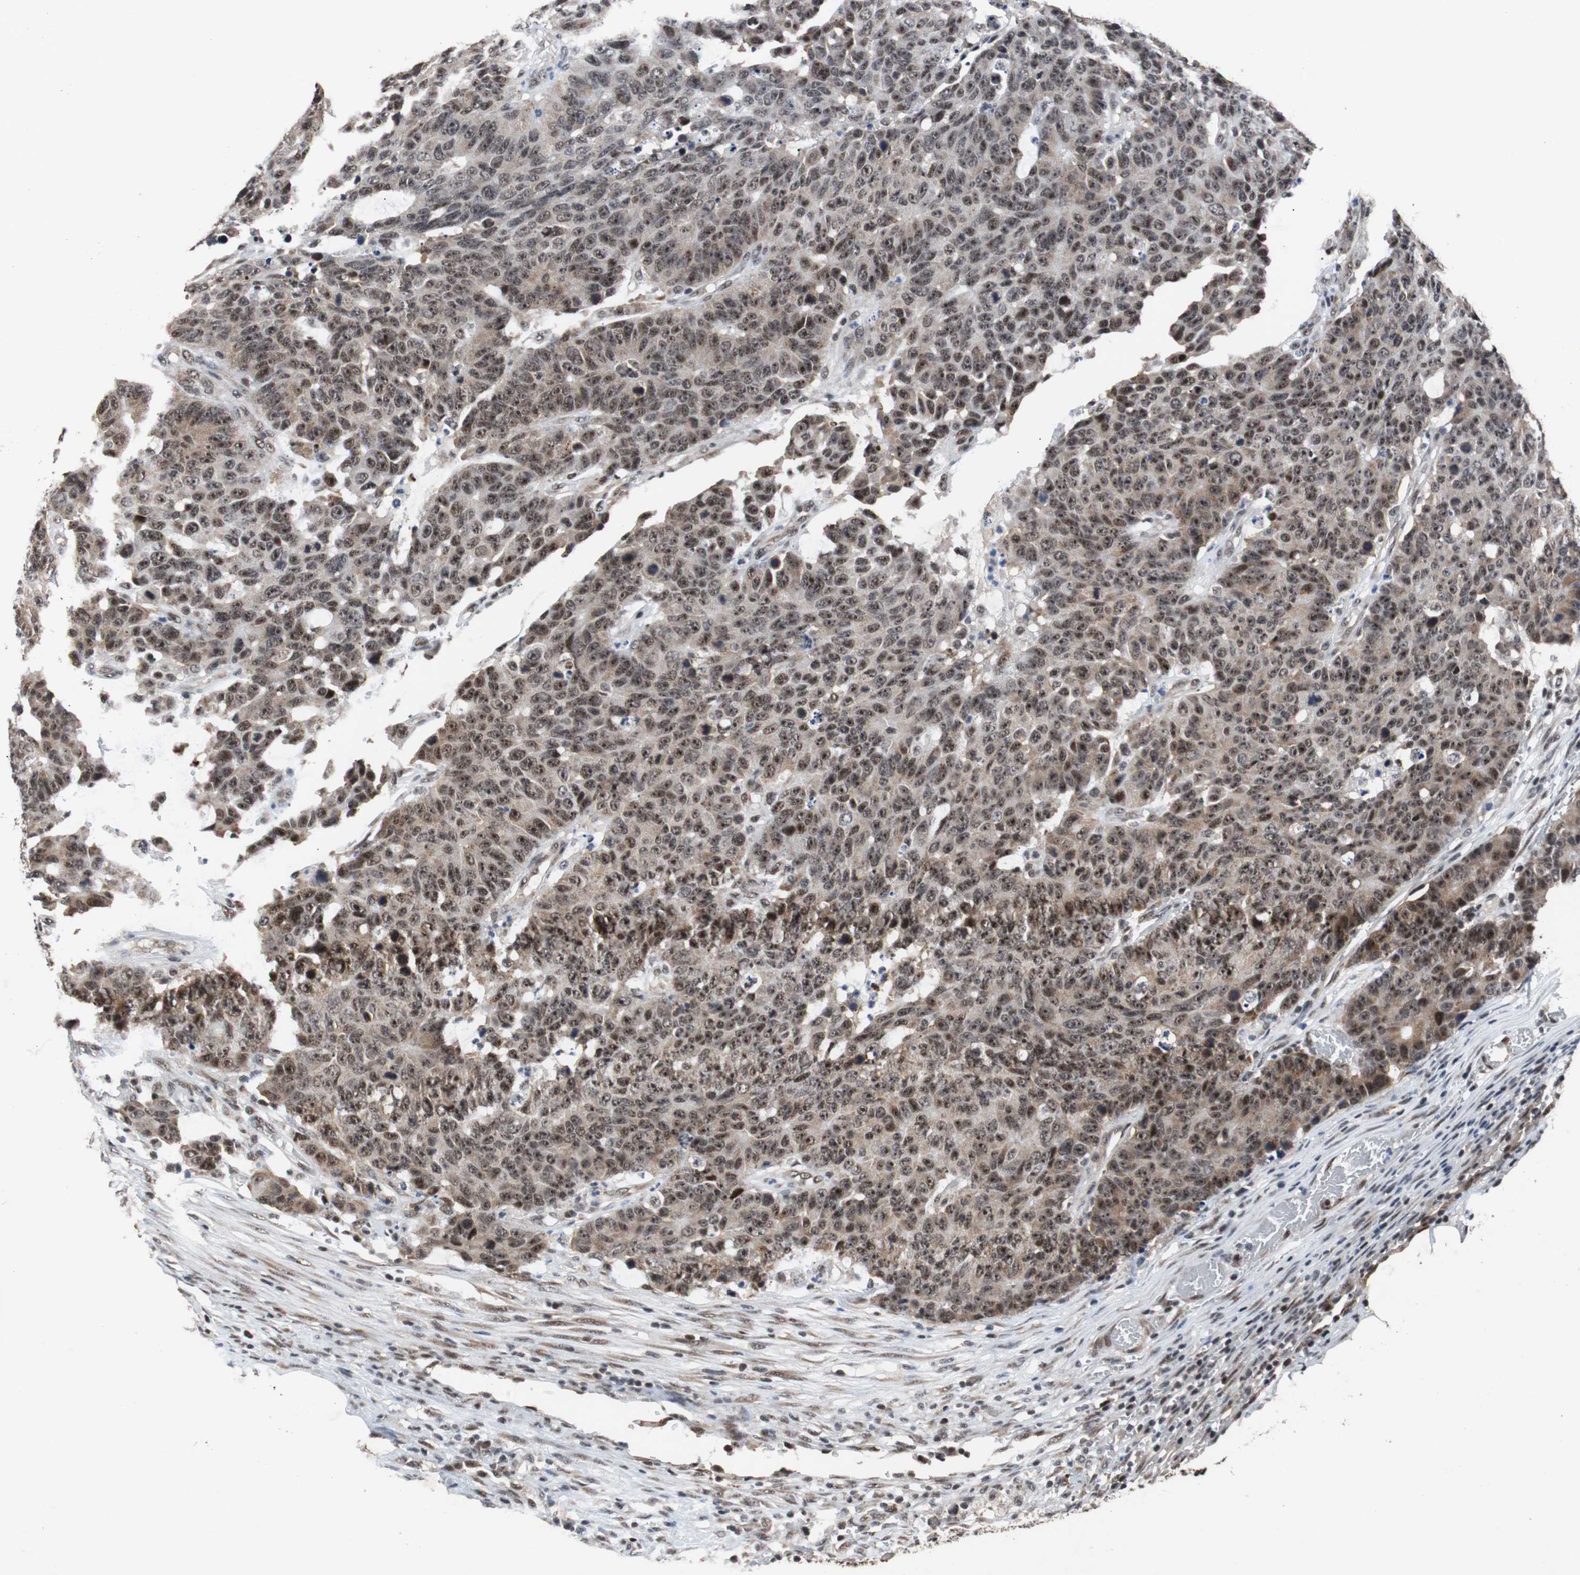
{"staining": {"intensity": "moderate", "quantity": ">75%", "location": "nuclear"}, "tissue": "colorectal cancer", "cell_type": "Tumor cells", "image_type": "cancer", "snomed": [{"axis": "morphology", "description": "Adenocarcinoma, NOS"}, {"axis": "topography", "description": "Colon"}], "caption": "IHC staining of colorectal adenocarcinoma, which shows medium levels of moderate nuclear staining in approximately >75% of tumor cells indicating moderate nuclear protein positivity. The staining was performed using DAB (3,3'-diaminobenzidine) (brown) for protein detection and nuclei were counterstained in hematoxylin (blue).", "gene": "USP28", "patient": {"sex": "female", "age": 86}}